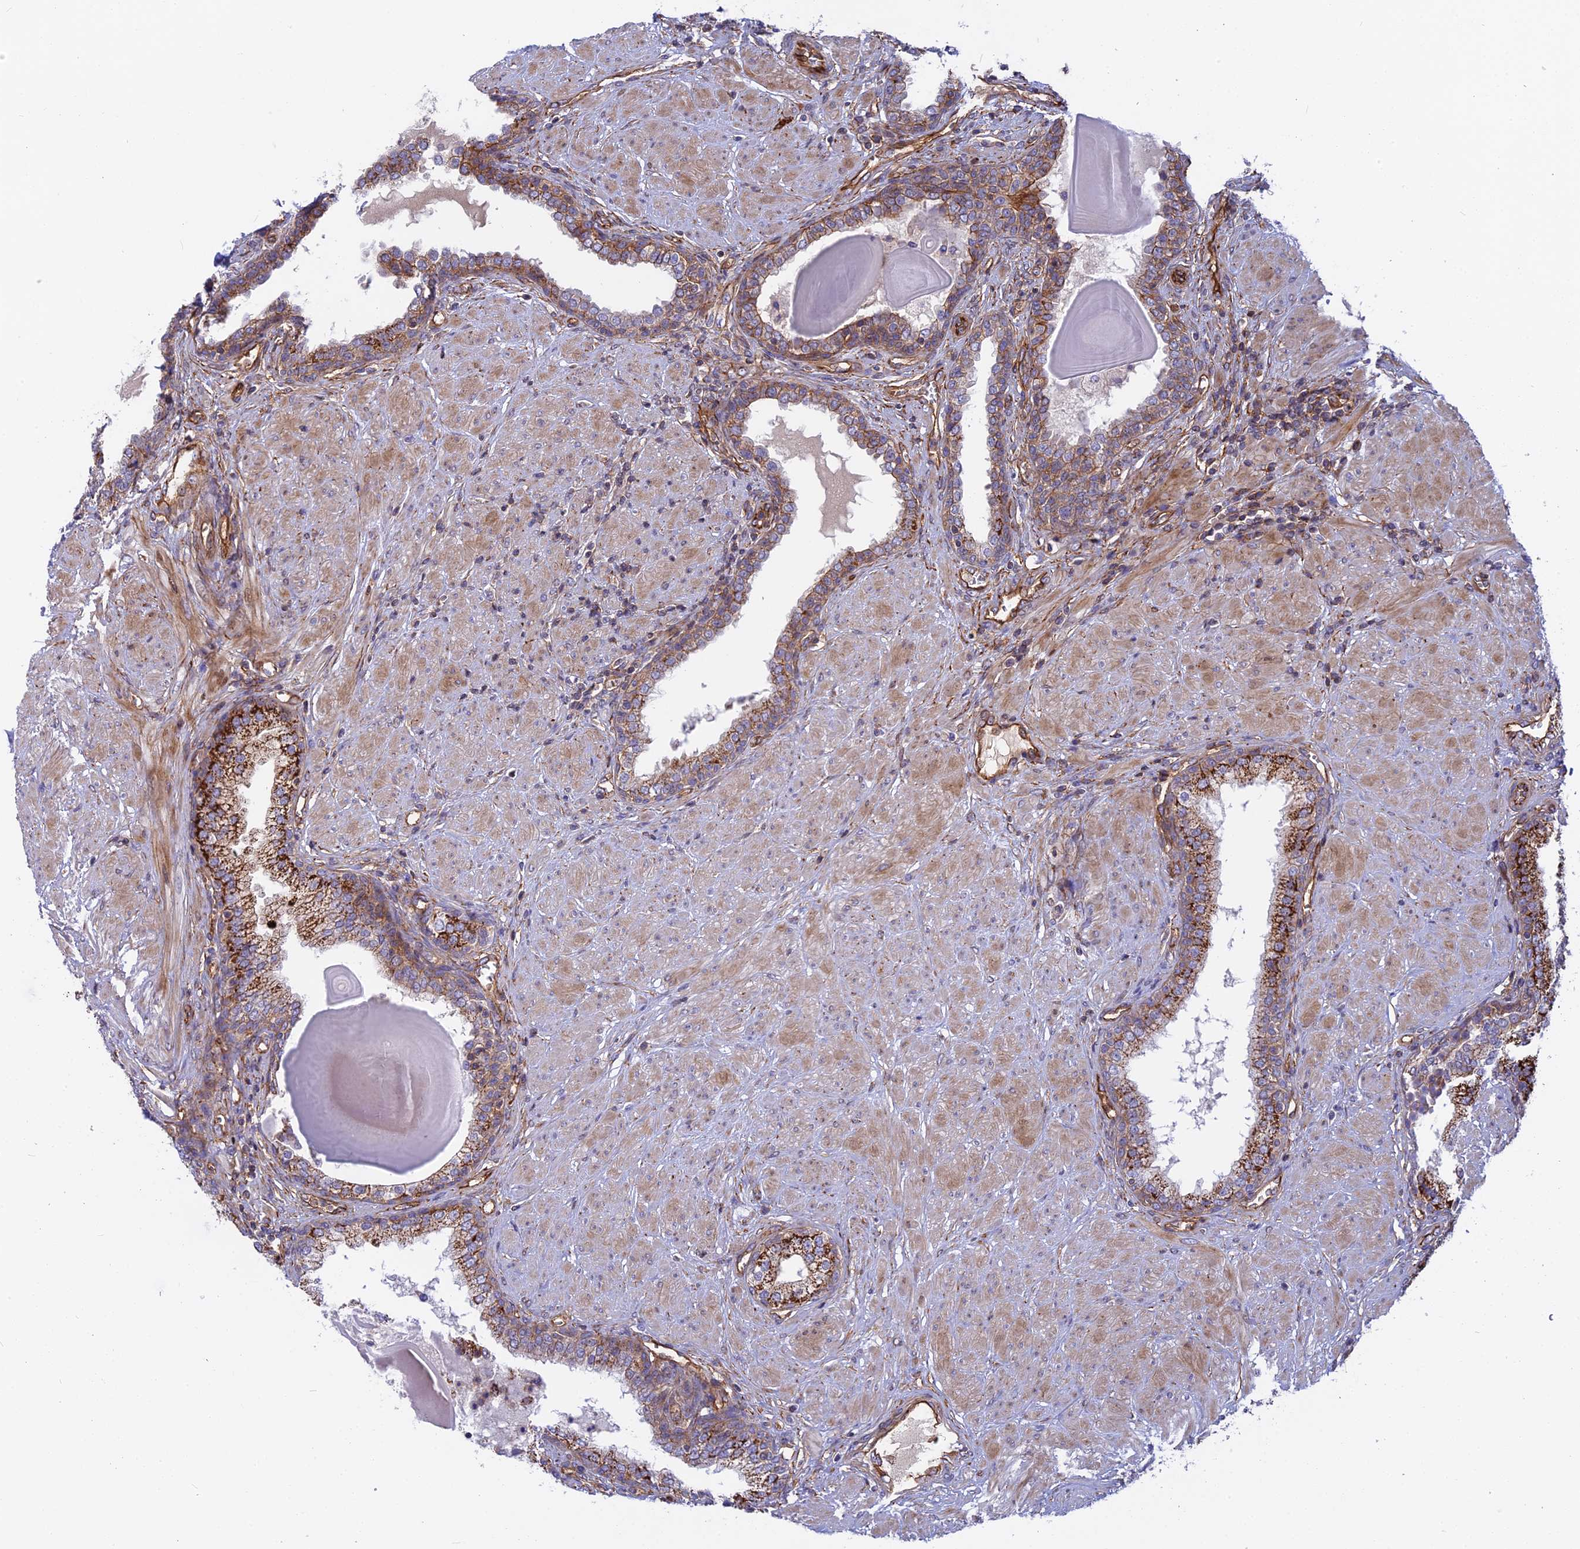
{"staining": {"intensity": "strong", "quantity": "25%-75%", "location": "cytoplasmic/membranous"}, "tissue": "prostate", "cell_type": "Glandular cells", "image_type": "normal", "snomed": [{"axis": "morphology", "description": "Normal tissue, NOS"}, {"axis": "topography", "description": "Prostate"}], "caption": "The micrograph reveals immunohistochemical staining of normal prostate. There is strong cytoplasmic/membranous staining is identified in about 25%-75% of glandular cells. The protein of interest is stained brown, and the nuclei are stained in blue (DAB IHC with brightfield microscopy, high magnification).", "gene": "CNBD2", "patient": {"sex": "male", "age": 51}}